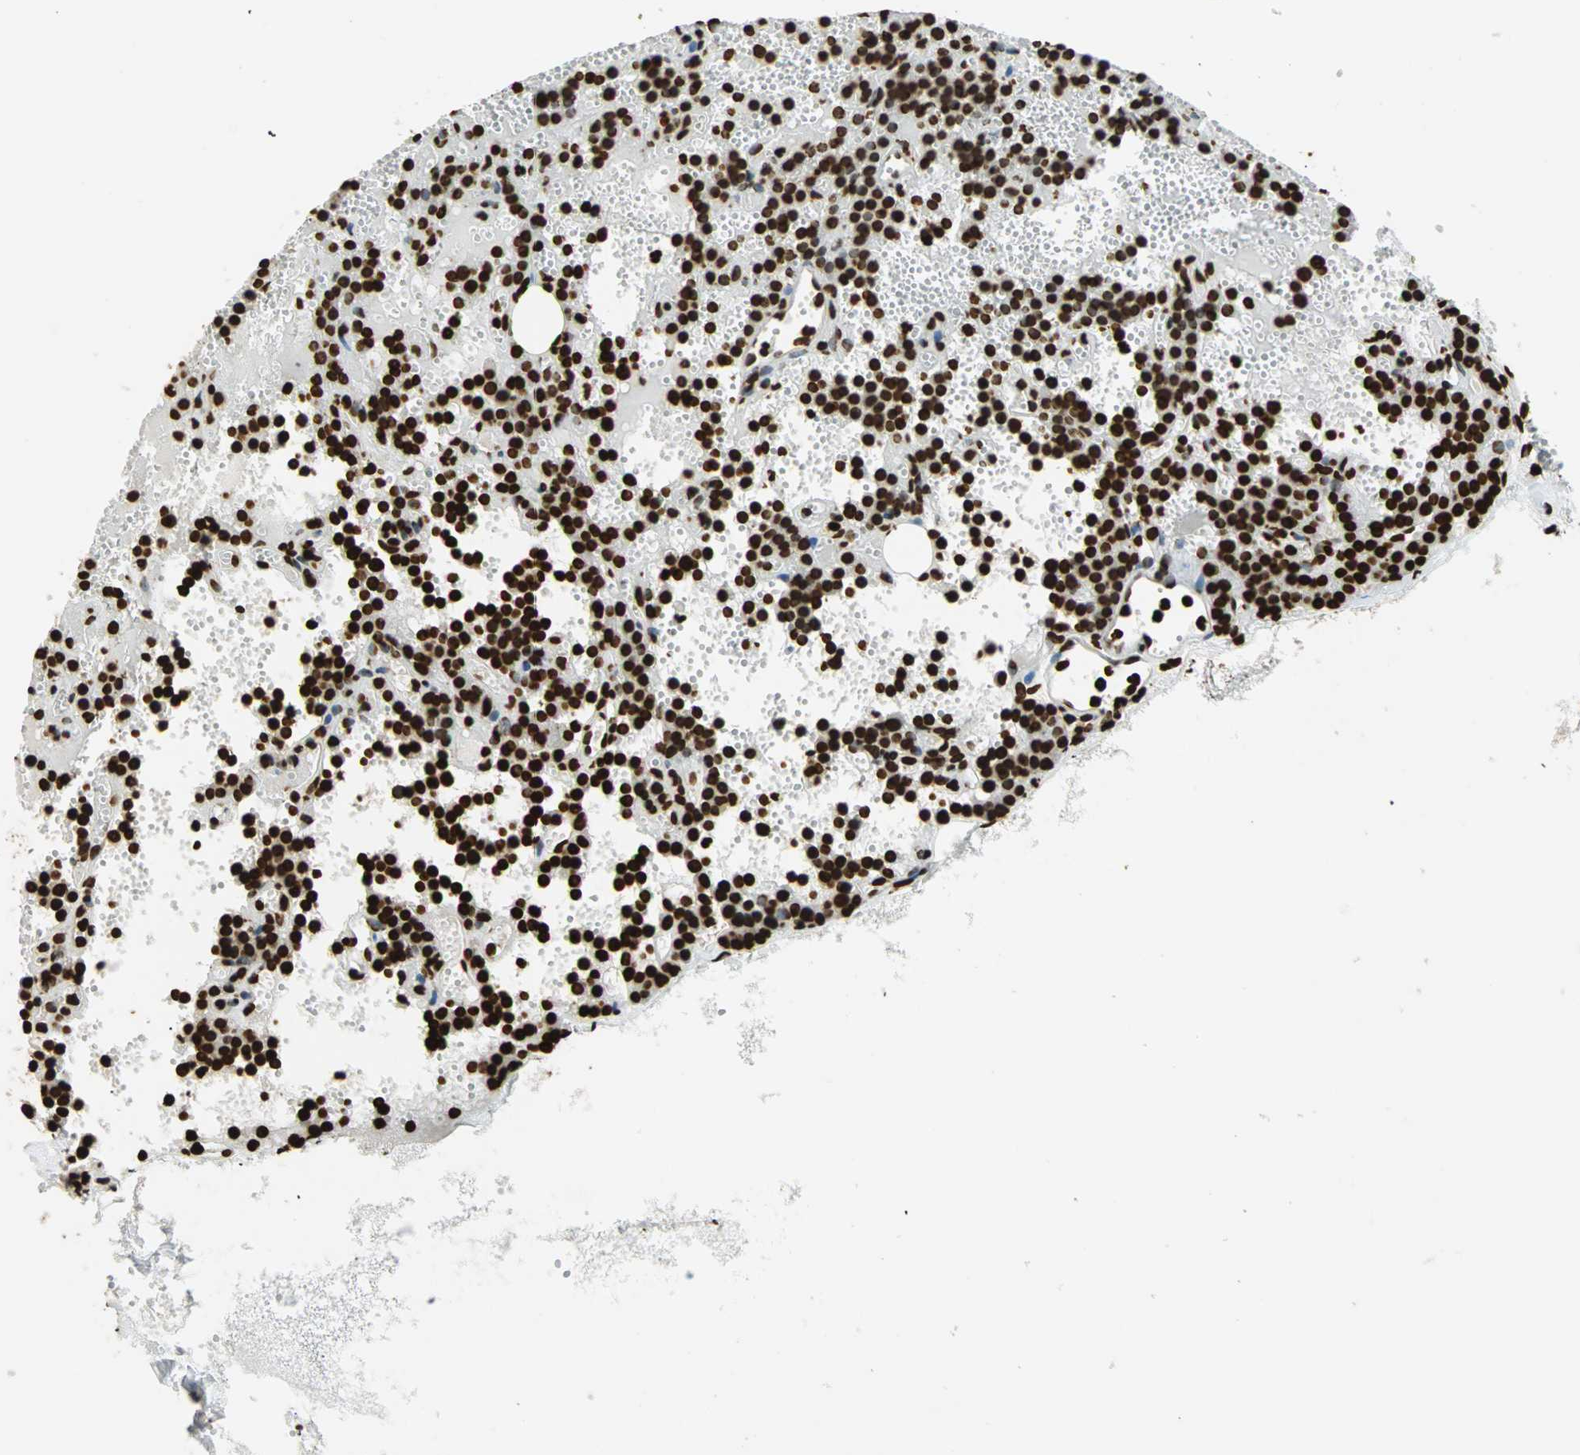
{"staining": {"intensity": "strong", "quantity": ">75%", "location": "nuclear"}, "tissue": "parathyroid gland", "cell_type": "Glandular cells", "image_type": "normal", "snomed": [{"axis": "morphology", "description": "Normal tissue, NOS"}, {"axis": "topography", "description": "Parathyroid gland"}], "caption": "Unremarkable parathyroid gland reveals strong nuclear staining in about >75% of glandular cells The staining was performed using DAB (3,3'-diaminobenzidine), with brown indicating positive protein expression. Nuclei are stained blue with hematoxylin..", "gene": "GLI2", "patient": {"sex": "male", "age": 25}}